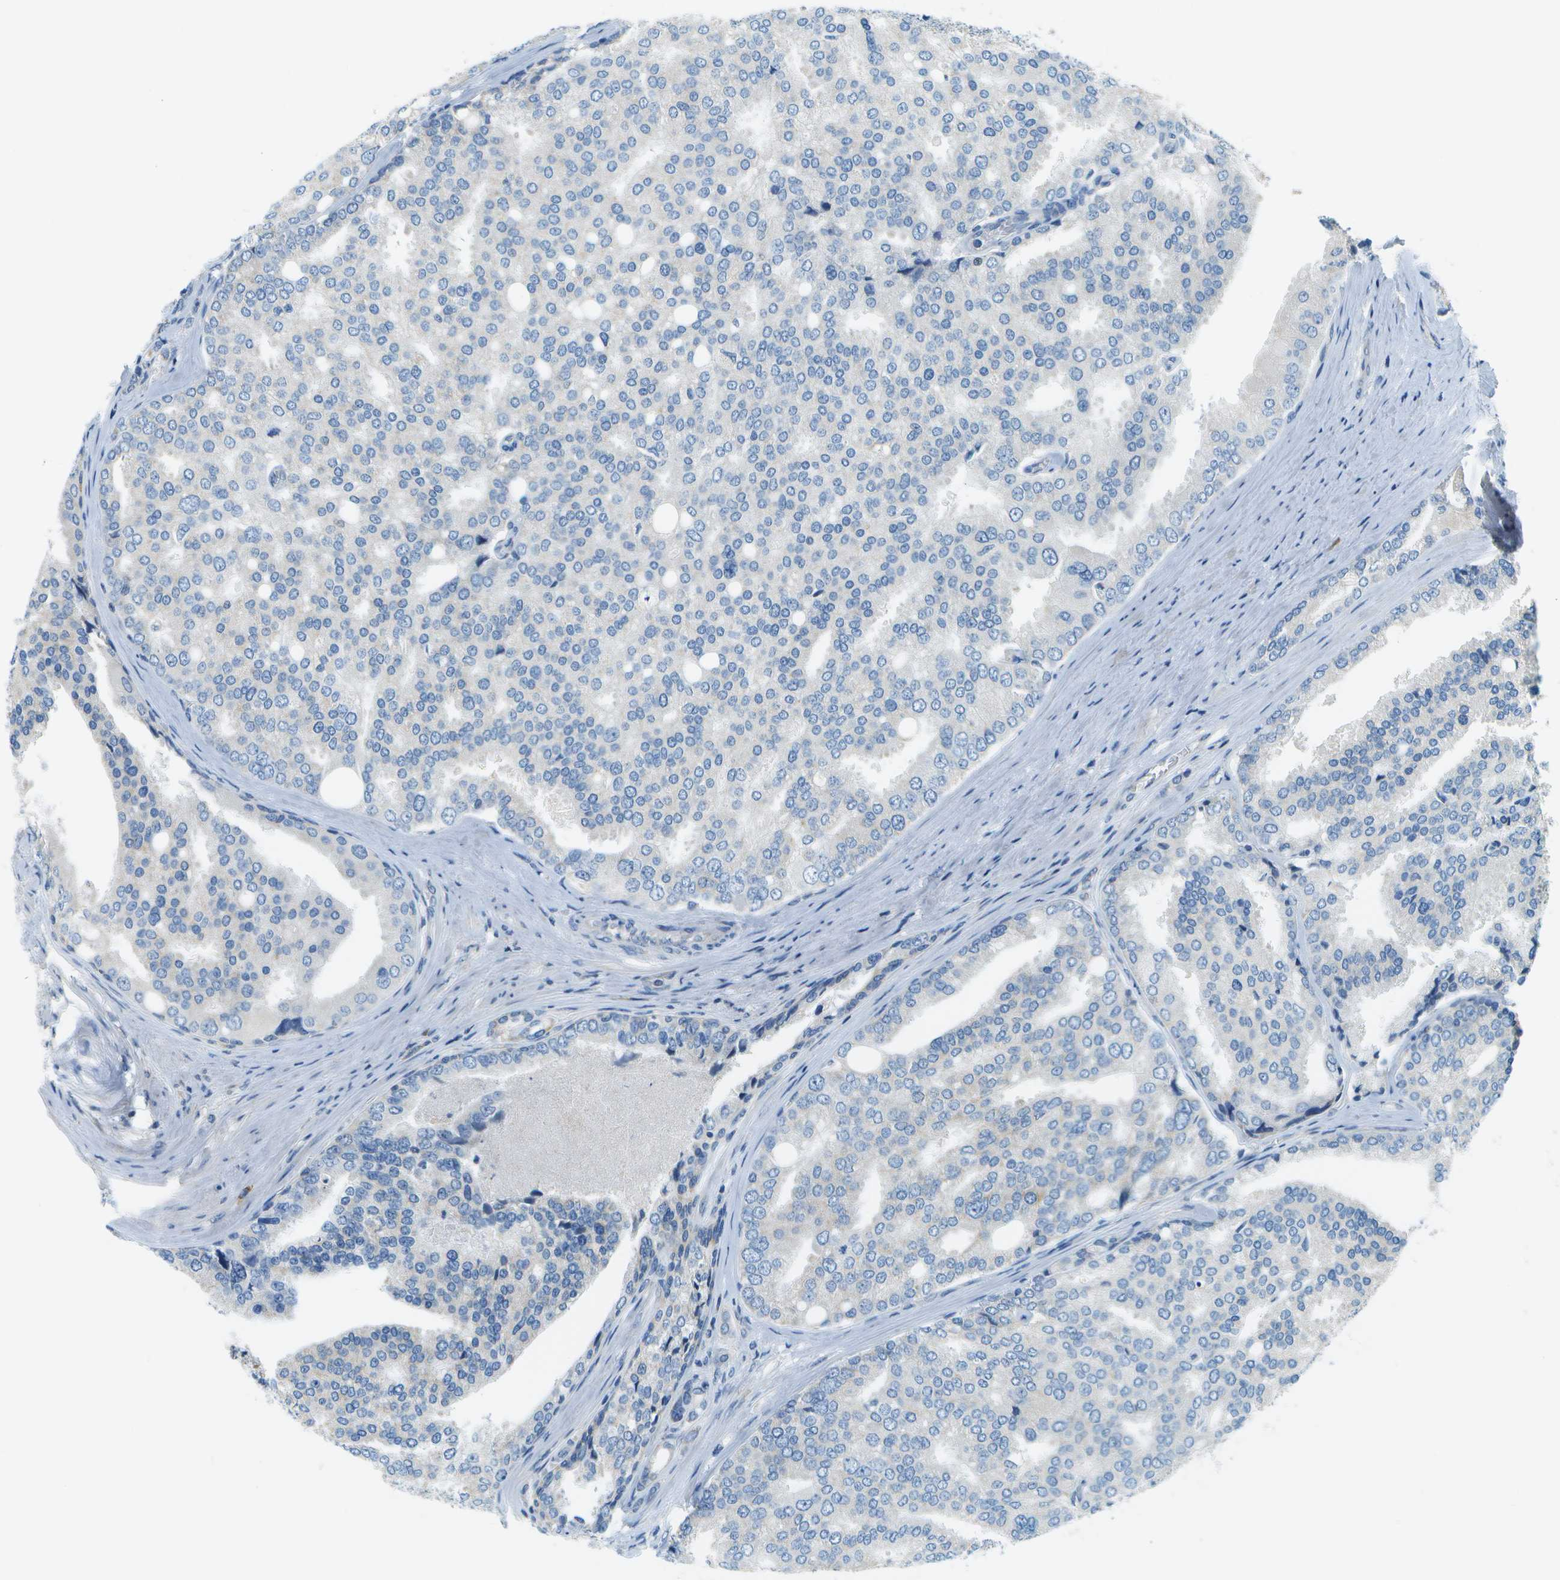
{"staining": {"intensity": "negative", "quantity": "none", "location": "none"}, "tissue": "prostate cancer", "cell_type": "Tumor cells", "image_type": "cancer", "snomed": [{"axis": "morphology", "description": "Adenocarcinoma, High grade"}, {"axis": "topography", "description": "Prostate"}], "caption": "Human adenocarcinoma (high-grade) (prostate) stained for a protein using IHC displays no positivity in tumor cells.", "gene": "PTGIS", "patient": {"sex": "male", "age": 50}}